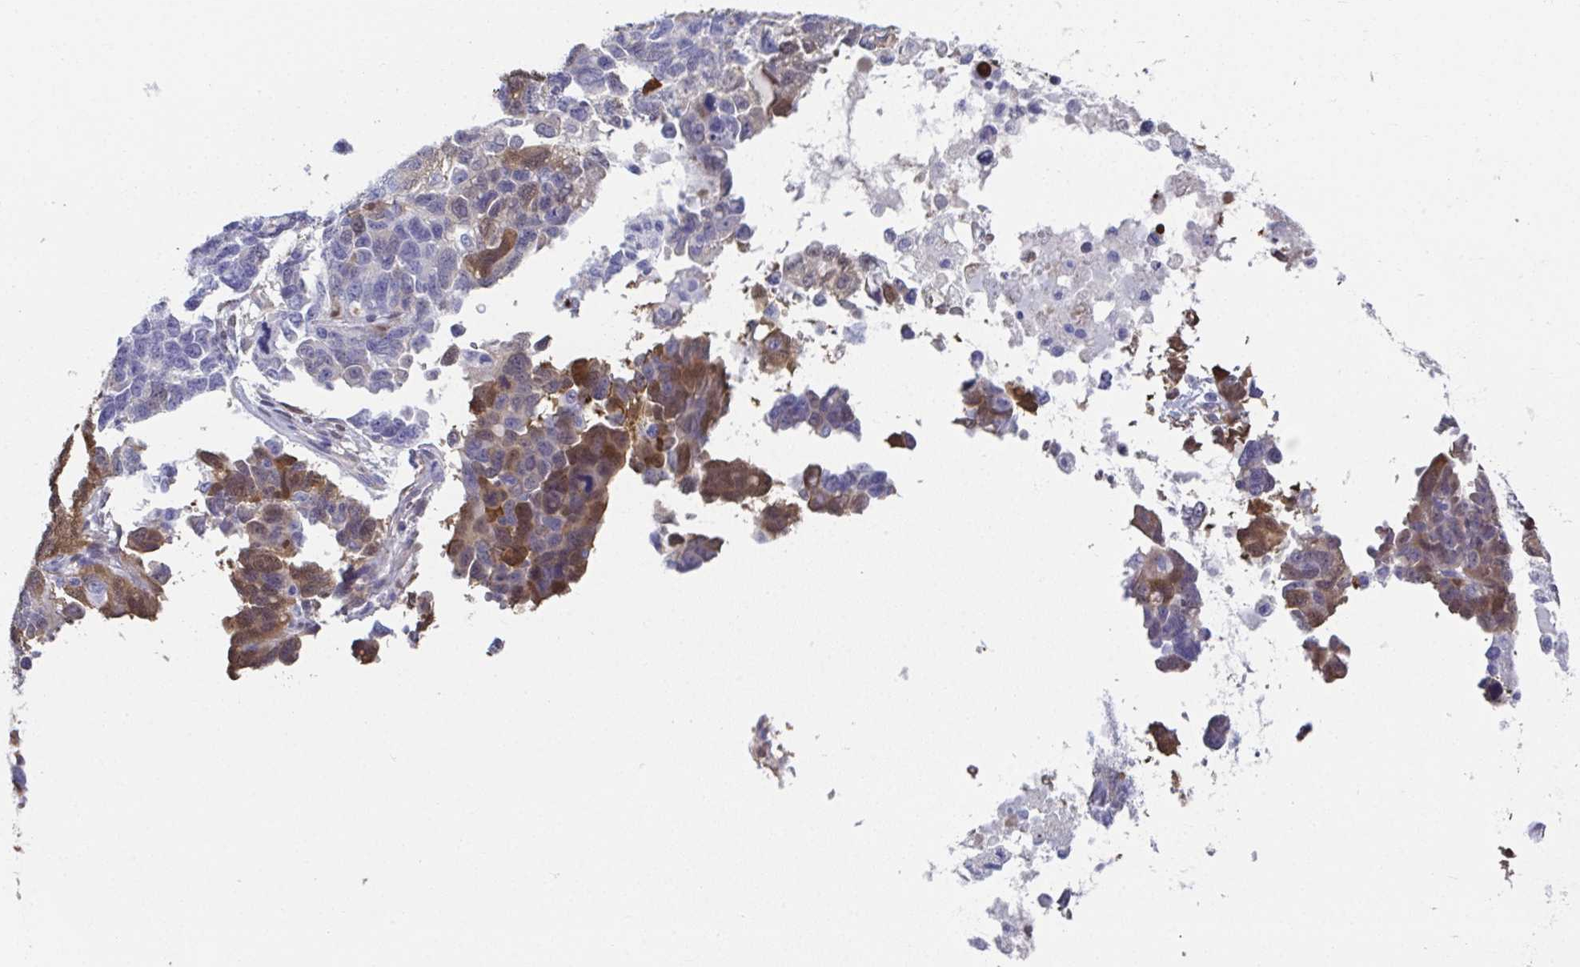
{"staining": {"intensity": "moderate", "quantity": "<25%", "location": "cytoplasmic/membranous,nuclear"}, "tissue": "ovarian cancer", "cell_type": "Tumor cells", "image_type": "cancer", "snomed": [{"axis": "morphology", "description": "Cystadenocarcinoma, serous, NOS"}, {"axis": "topography", "description": "Ovary"}], "caption": "Protein expression by IHC reveals moderate cytoplasmic/membranous and nuclear staining in about <25% of tumor cells in ovarian serous cystadenocarcinoma.", "gene": "RBP1", "patient": {"sex": "female", "age": 69}}